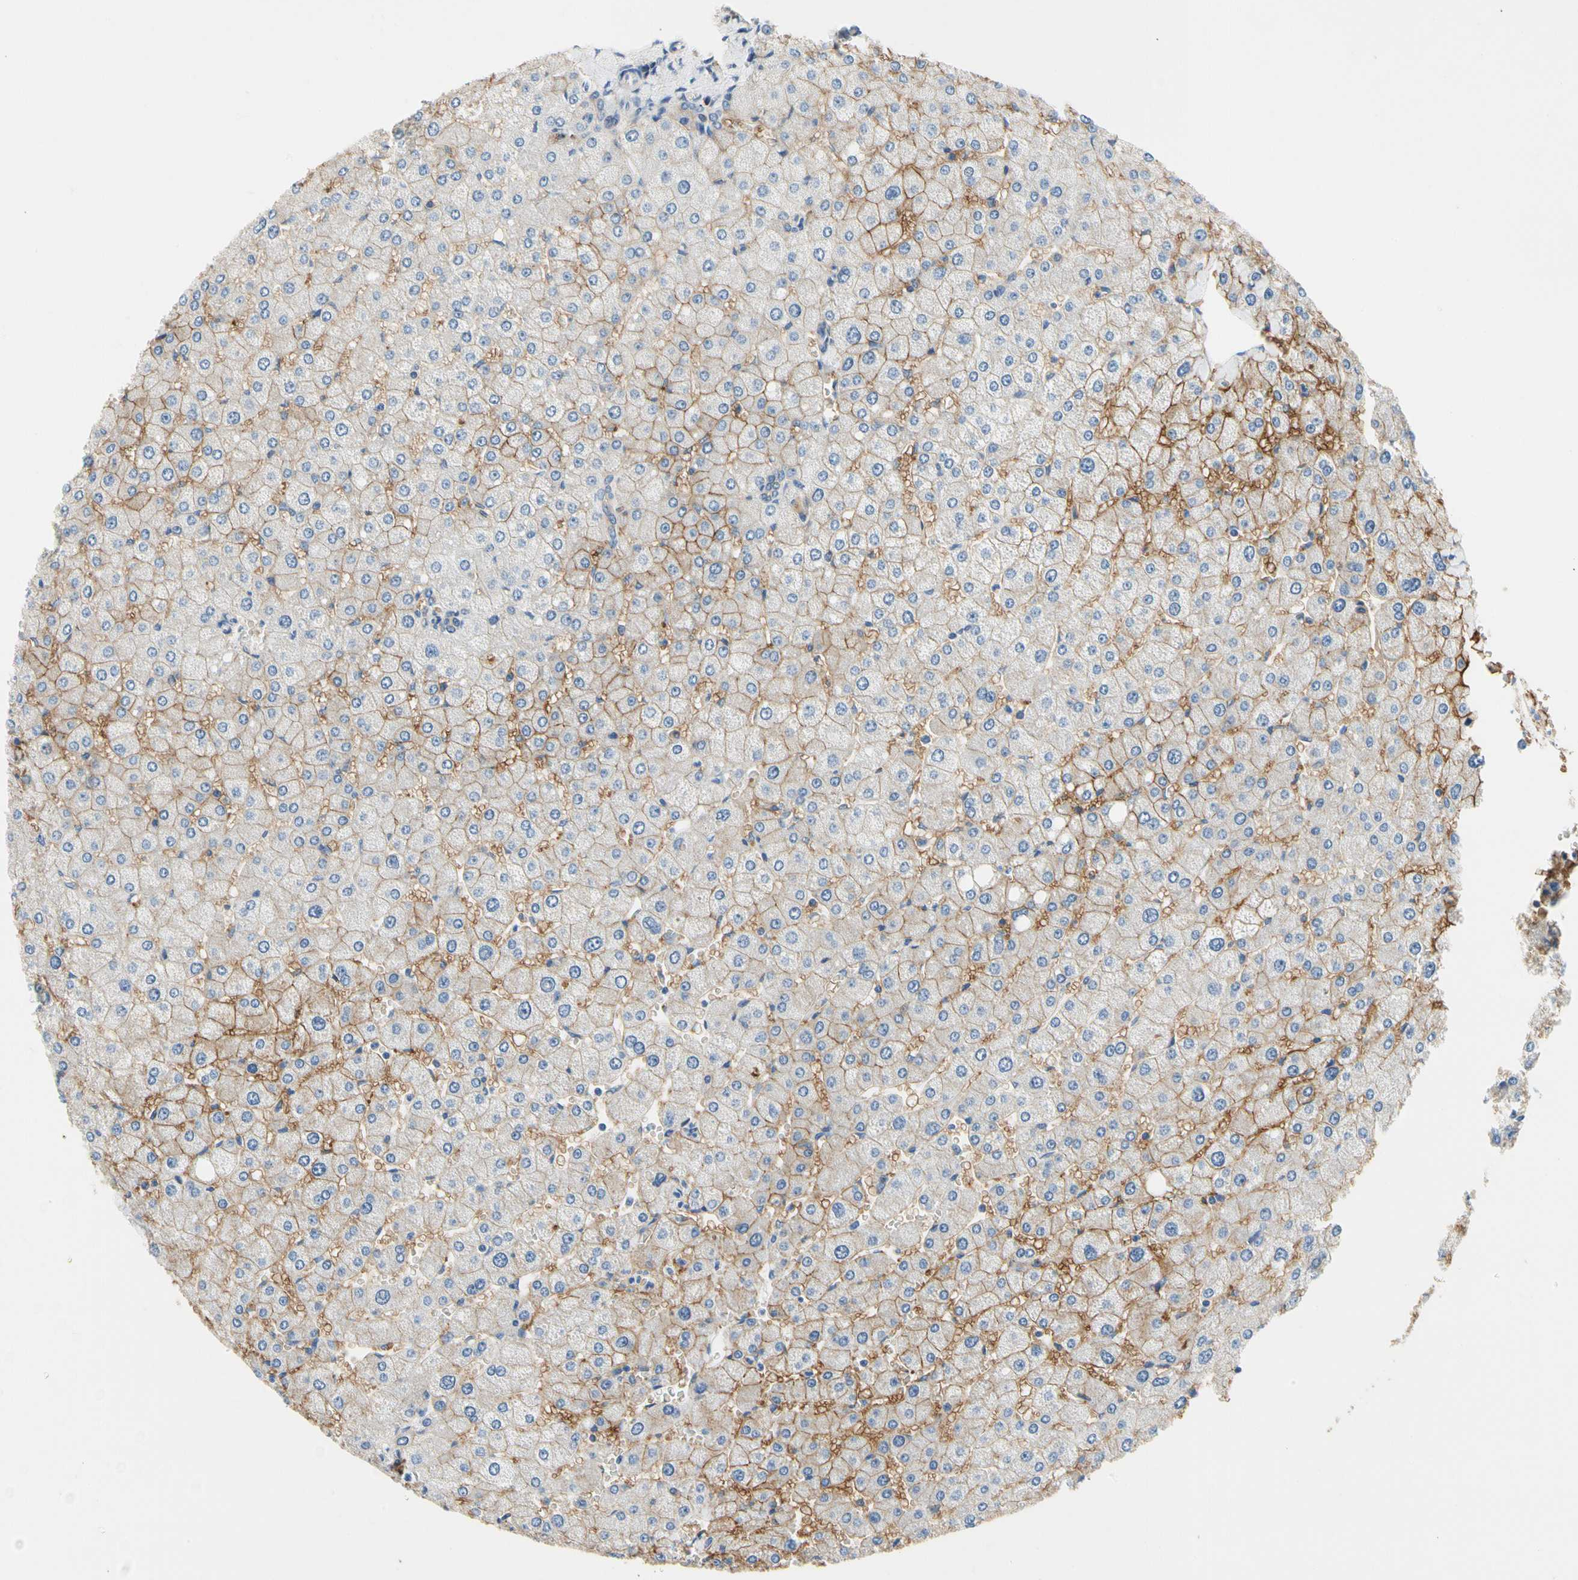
{"staining": {"intensity": "negative", "quantity": "none", "location": "none"}, "tissue": "liver", "cell_type": "Cholangiocytes", "image_type": "normal", "snomed": [{"axis": "morphology", "description": "Normal tissue, NOS"}, {"axis": "topography", "description": "Liver"}], "caption": "IHC histopathology image of unremarkable liver: human liver stained with DAB (3,3'-diaminobenzidine) reveals no significant protein staining in cholangiocytes. Nuclei are stained in blue.", "gene": "CA14", "patient": {"sex": "male", "age": 55}}